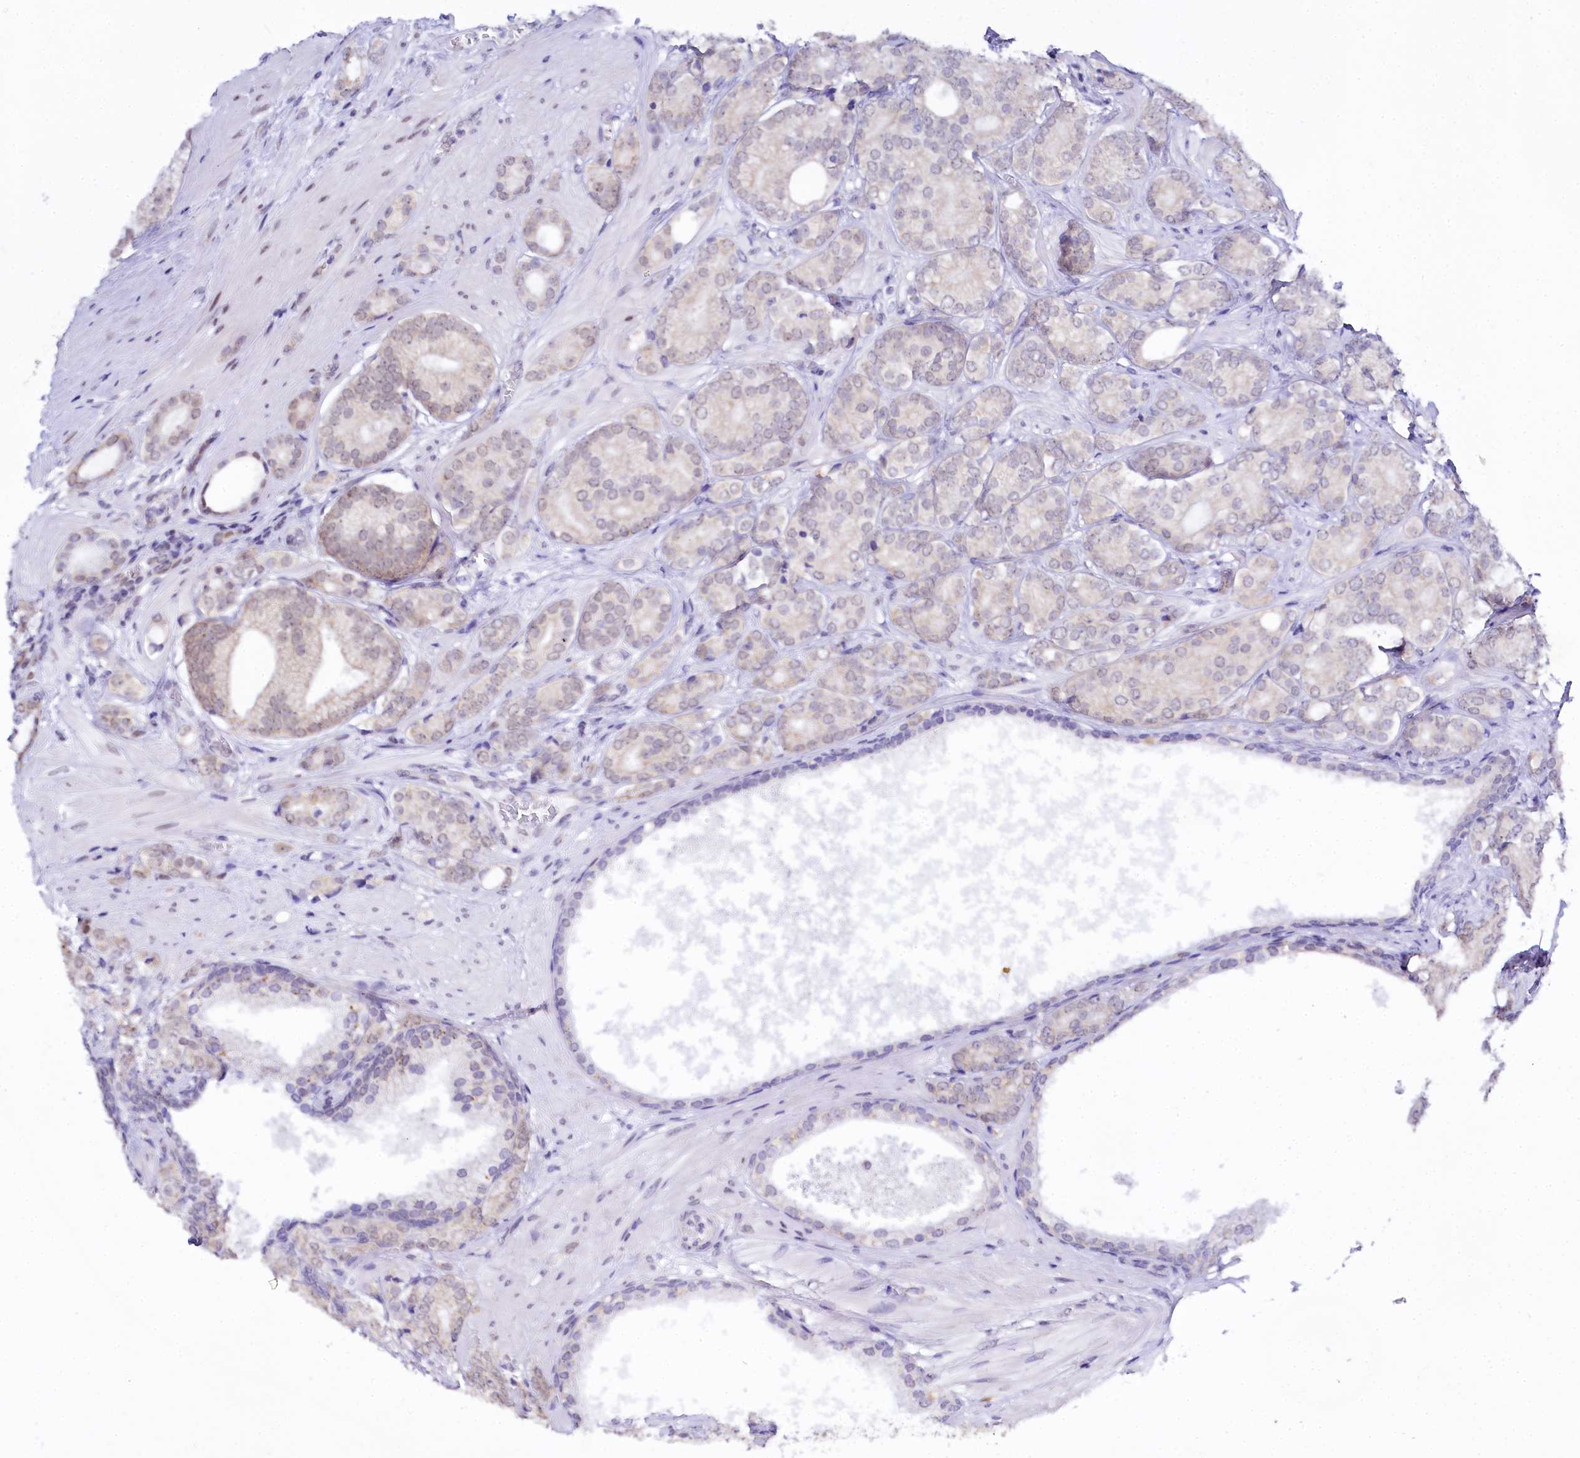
{"staining": {"intensity": "weak", "quantity": "<25%", "location": "nuclear"}, "tissue": "prostate cancer", "cell_type": "Tumor cells", "image_type": "cancer", "snomed": [{"axis": "morphology", "description": "Adenocarcinoma, High grade"}, {"axis": "topography", "description": "Prostate"}], "caption": "Prostate adenocarcinoma (high-grade) stained for a protein using immunohistochemistry exhibits no positivity tumor cells.", "gene": "SPATS2", "patient": {"sex": "male", "age": 60}}